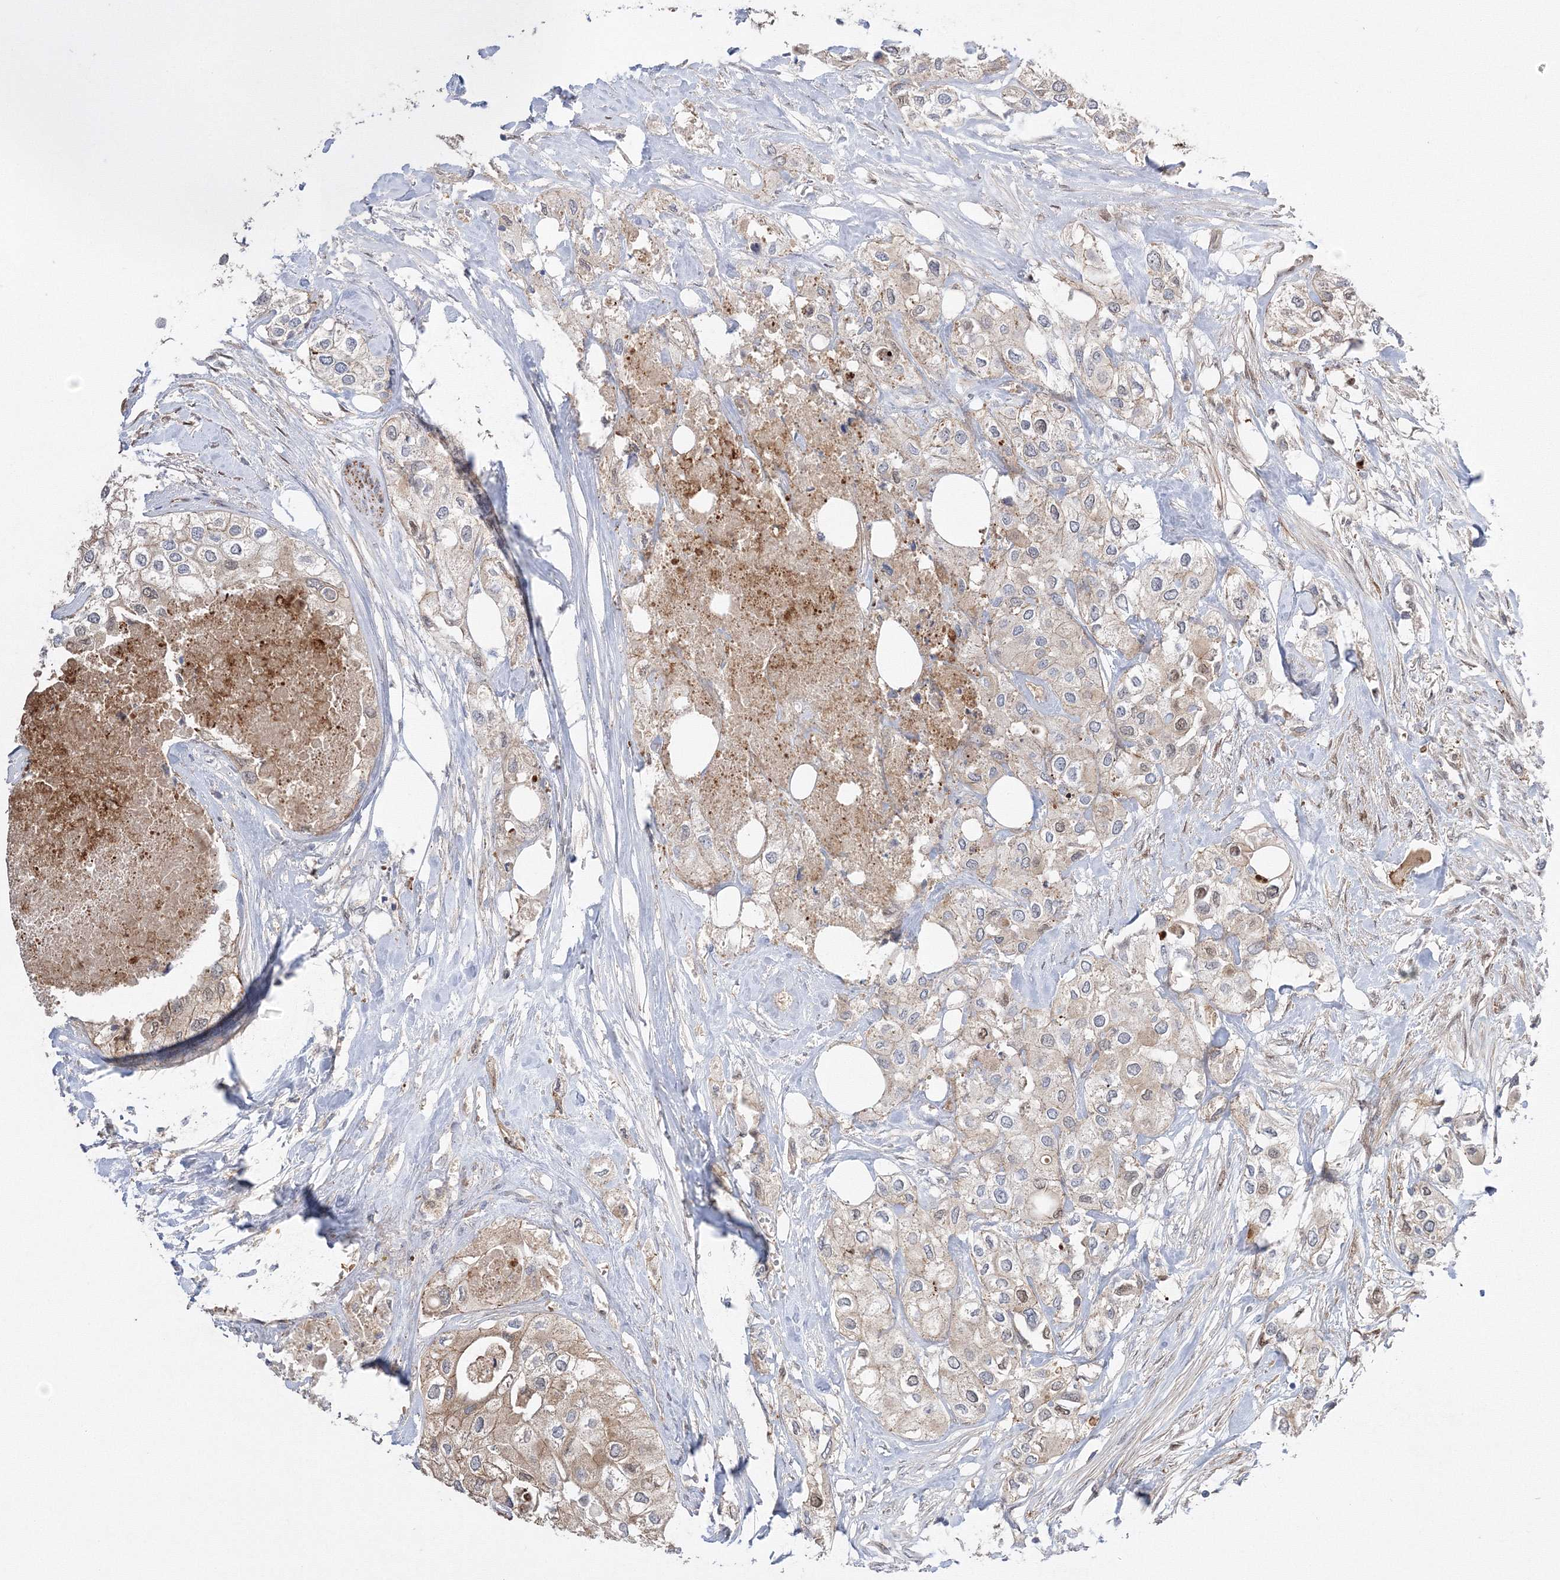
{"staining": {"intensity": "moderate", "quantity": "<25%", "location": "nuclear"}, "tissue": "urothelial cancer", "cell_type": "Tumor cells", "image_type": "cancer", "snomed": [{"axis": "morphology", "description": "Urothelial carcinoma, High grade"}, {"axis": "topography", "description": "Urinary bladder"}], "caption": "Immunohistochemistry (IHC) histopathology image of human urothelial cancer stained for a protein (brown), which reveals low levels of moderate nuclear staining in approximately <25% of tumor cells.", "gene": "NPM3", "patient": {"sex": "male", "age": 64}}